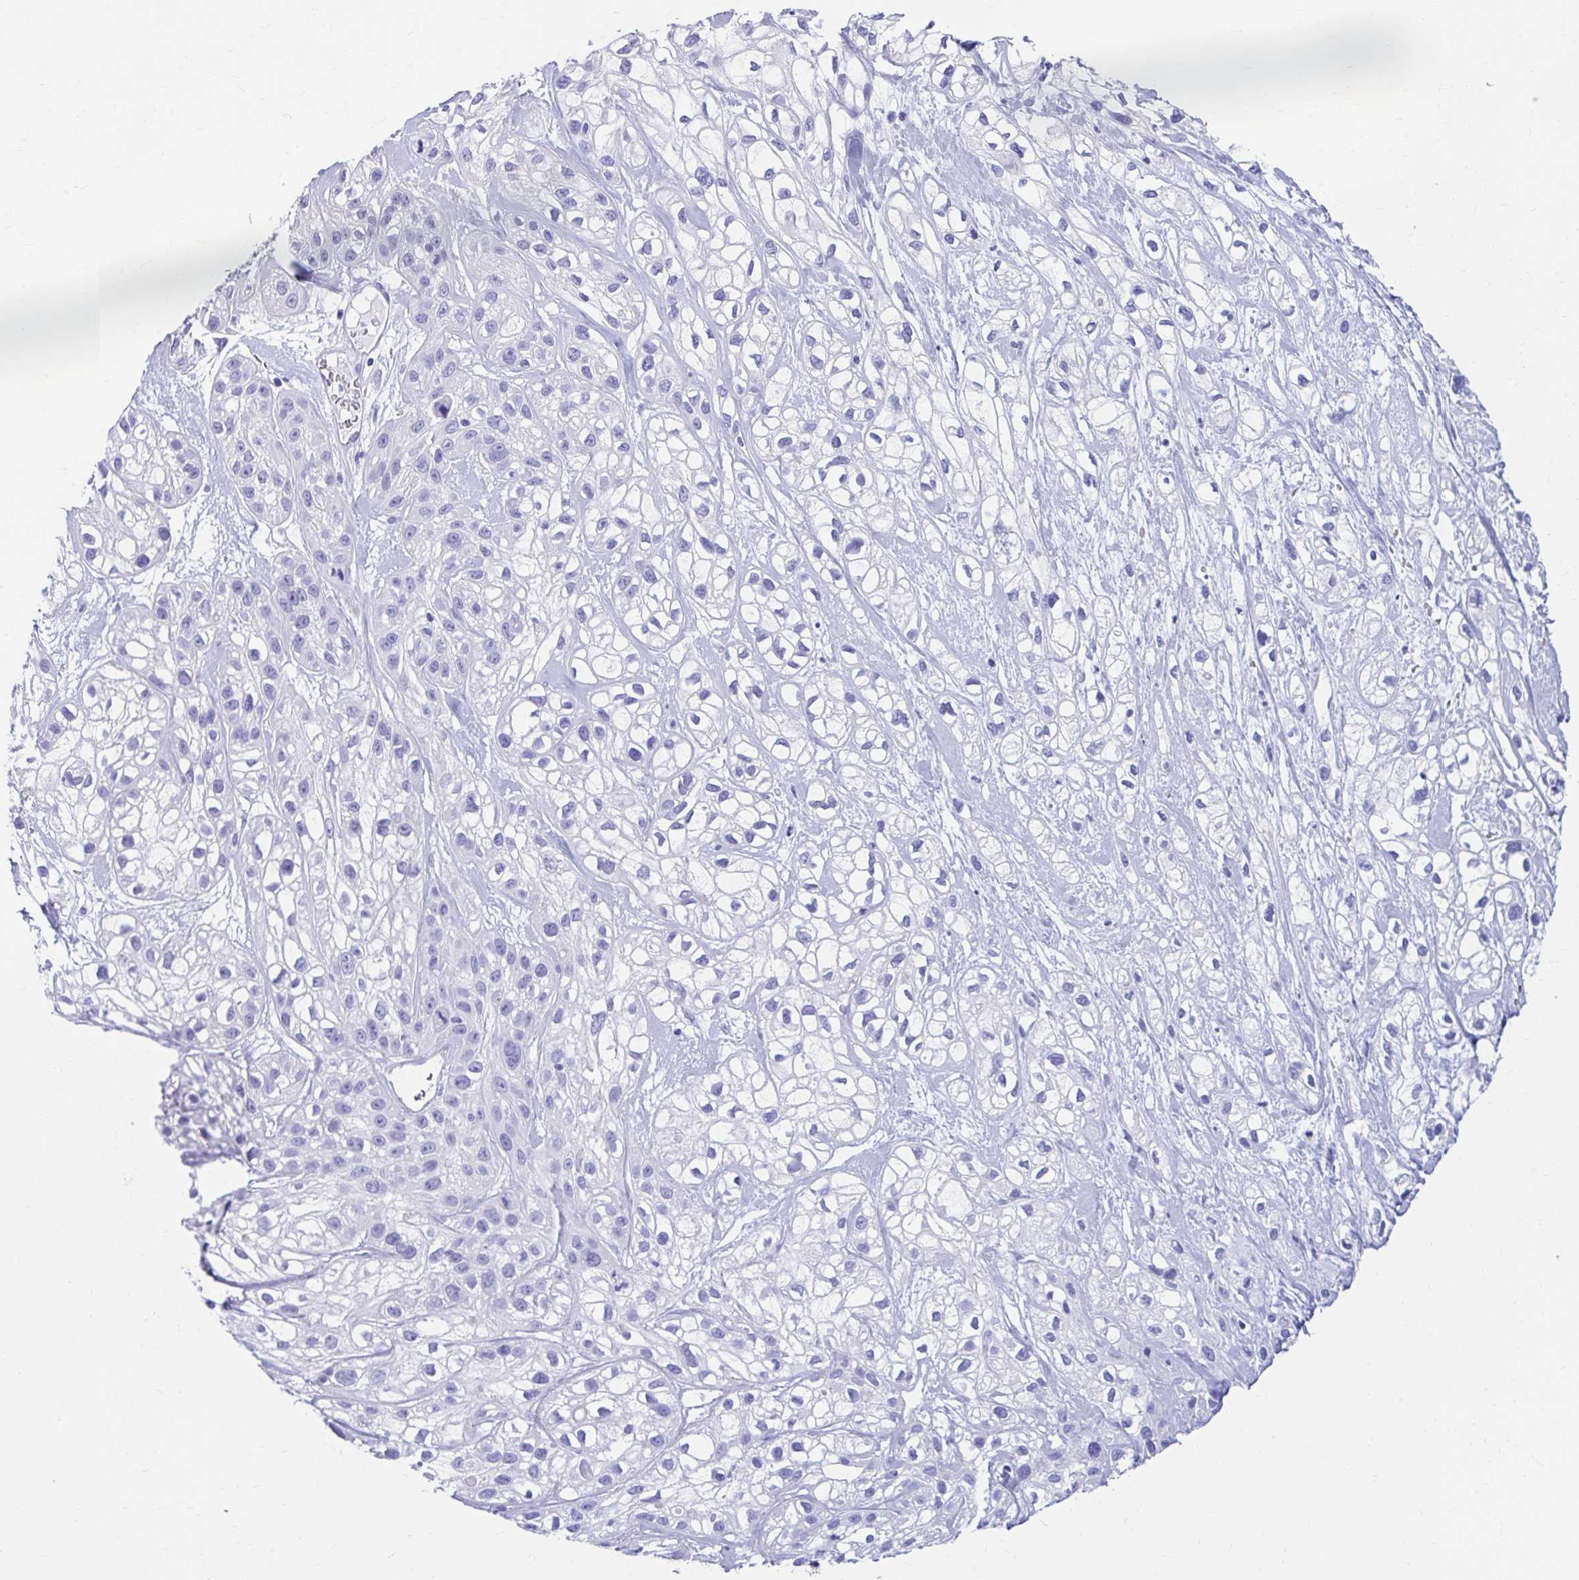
{"staining": {"intensity": "negative", "quantity": "none", "location": "none"}, "tissue": "skin cancer", "cell_type": "Tumor cells", "image_type": "cancer", "snomed": [{"axis": "morphology", "description": "Squamous cell carcinoma, NOS"}, {"axis": "topography", "description": "Skin"}], "caption": "Histopathology image shows no significant protein expression in tumor cells of squamous cell carcinoma (skin).", "gene": "NSG2", "patient": {"sex": "male", "age": 82}}